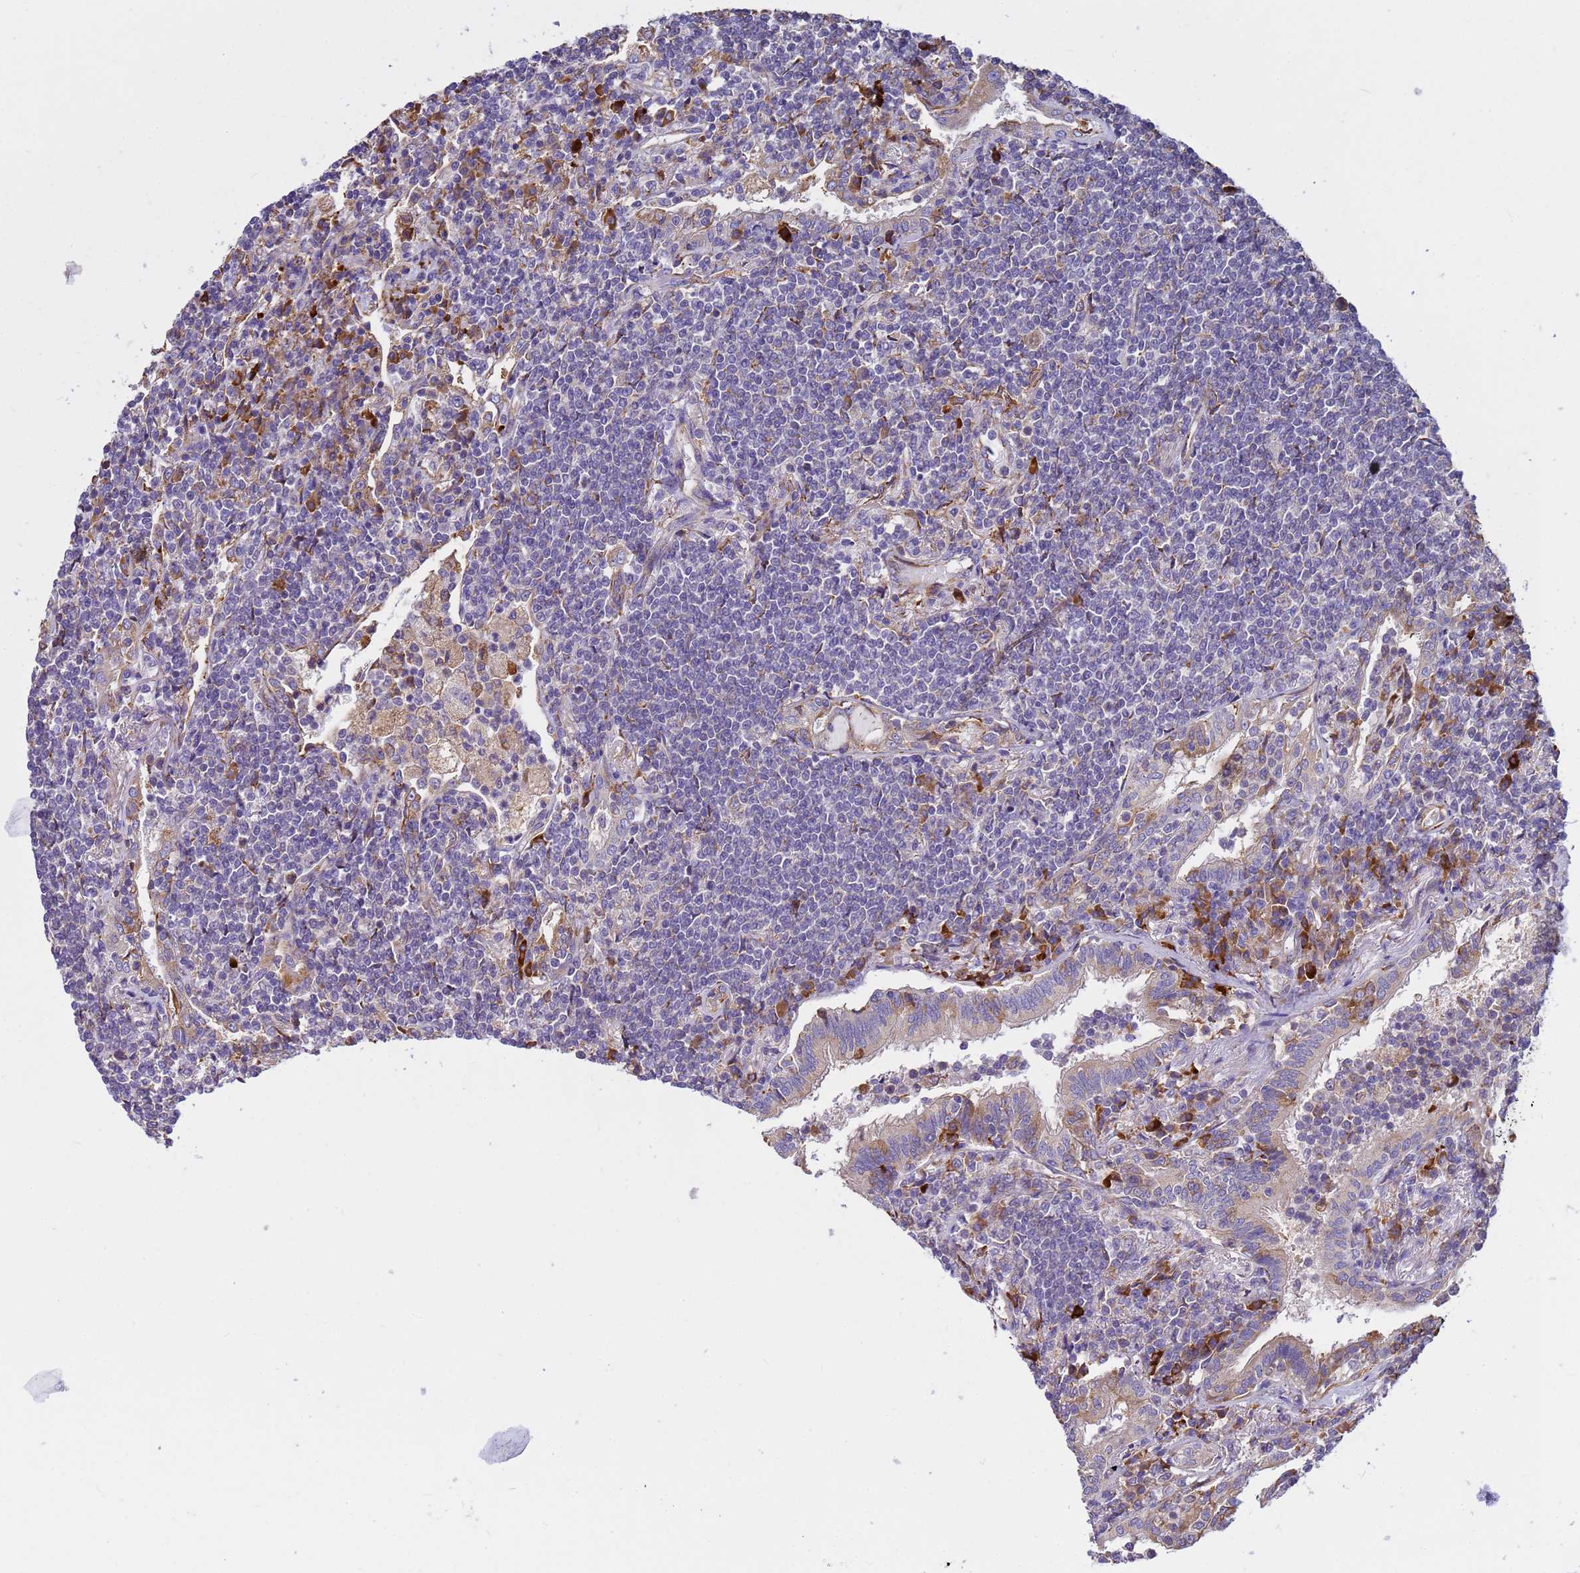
{"staining": {"intensity": "negative", "quantity": "none", "location": "none"}, "tissue": "lymphoma", "cell_type": "Tumor cells", "image_type": "cancer", "snomed": [{"axis": "morphology", "description": "Malignant lymphoma, non-Hodgkin's type, Low grade"}, {"axis": "topography", "description": "Lung"}], "caption": "This is an immunohistochemistry photomicrograph of low-grade malignant lymphoma, non-Hodgkin's type. There is no positivity in tumor cells.", "gene": "THAP5", "patient": {"sex": "female", "age": 71}}